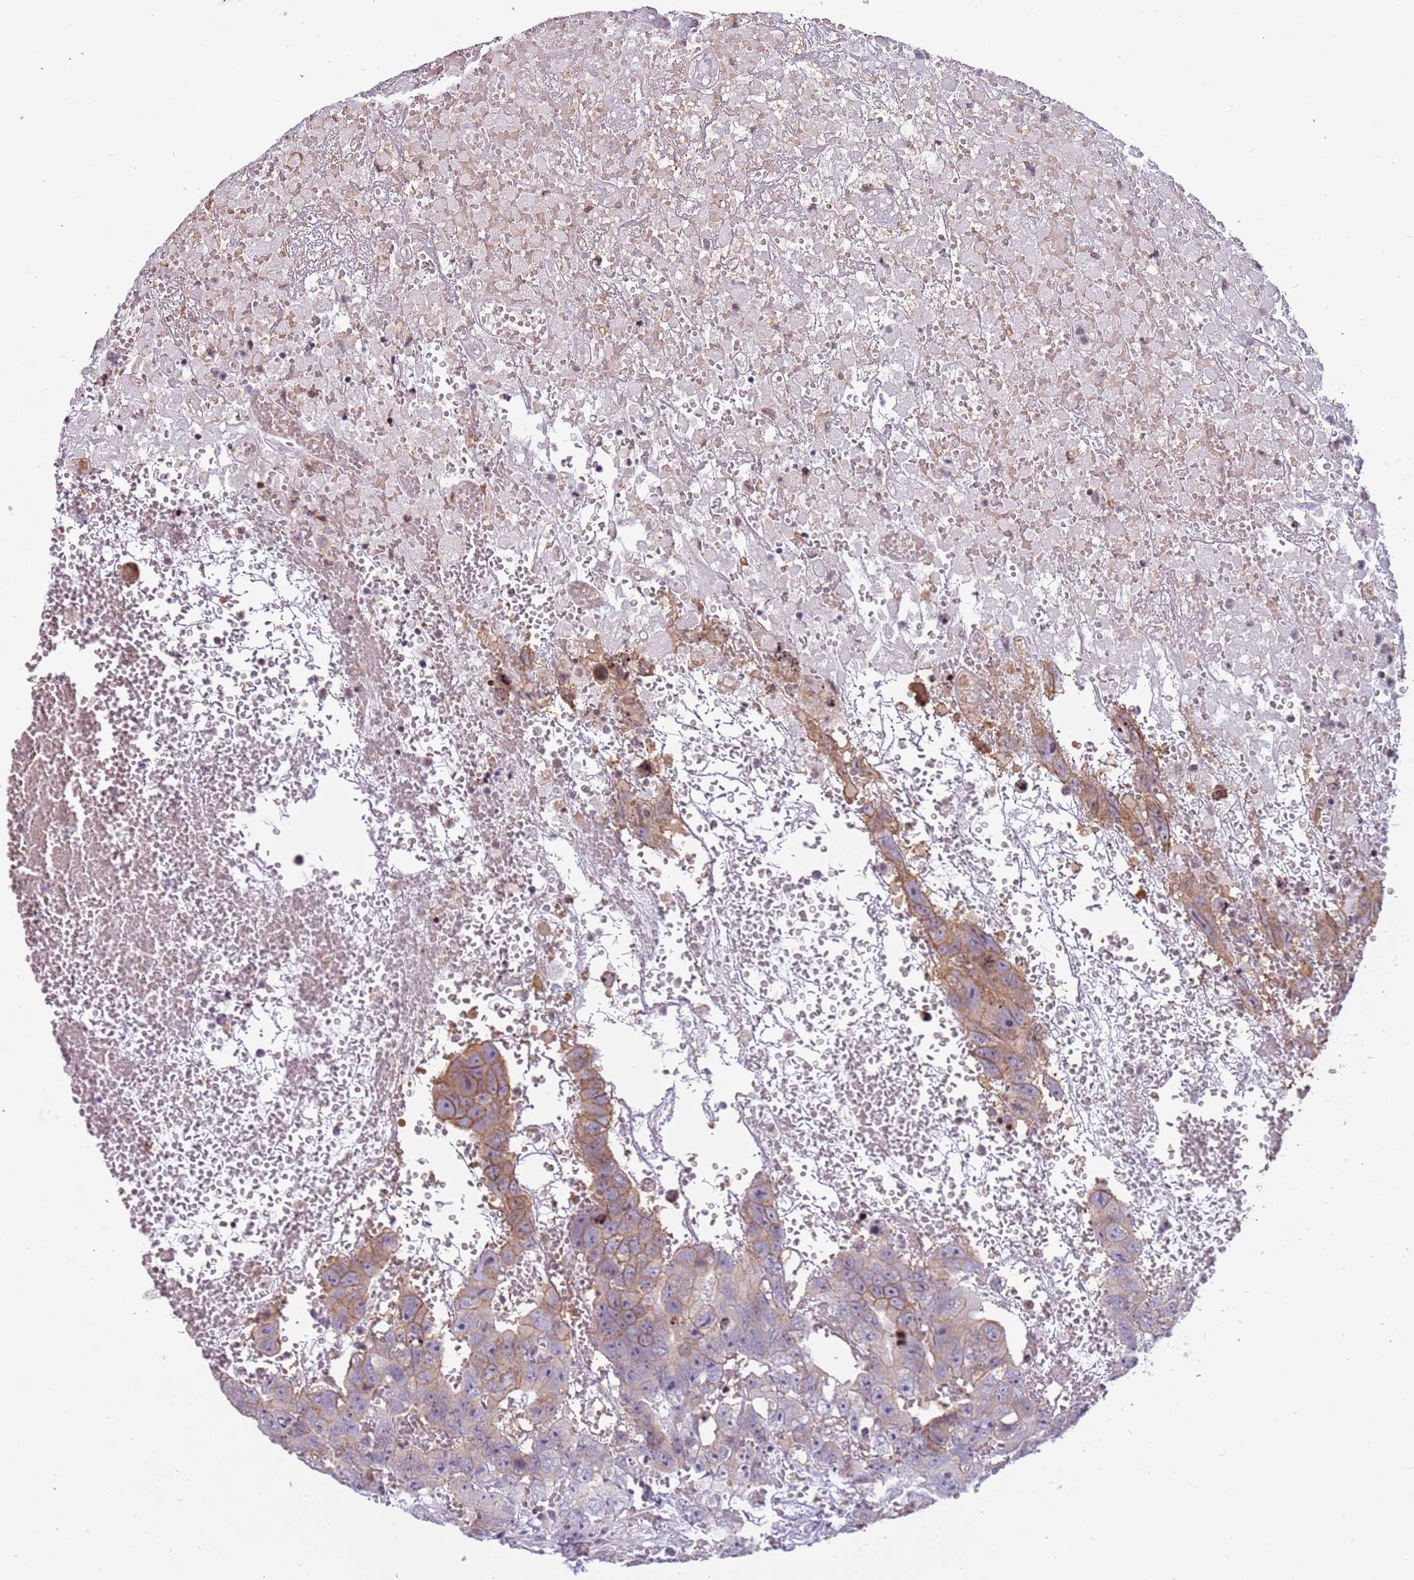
{"staining": {"intensity": "moderate", "quantity": "<25%", "location": "cytoplasmic/membranous"}, "tissue": "testis cancer", "cell_type": "Tumor cells", "image_type": "cancer", "snomed": [{"axis": "morphology", "description": "Carcinoma, Embryonal, NOS"}, {"axis": "topography", "description": "Testis"}], "caption": "Testis cancer stained with IHC reveals moderate cytoplasmic/membranous expression in about <25% of tumor cells.", "gene": "ARHGEF5", "patient": {"sex": "male", "age": 45}}